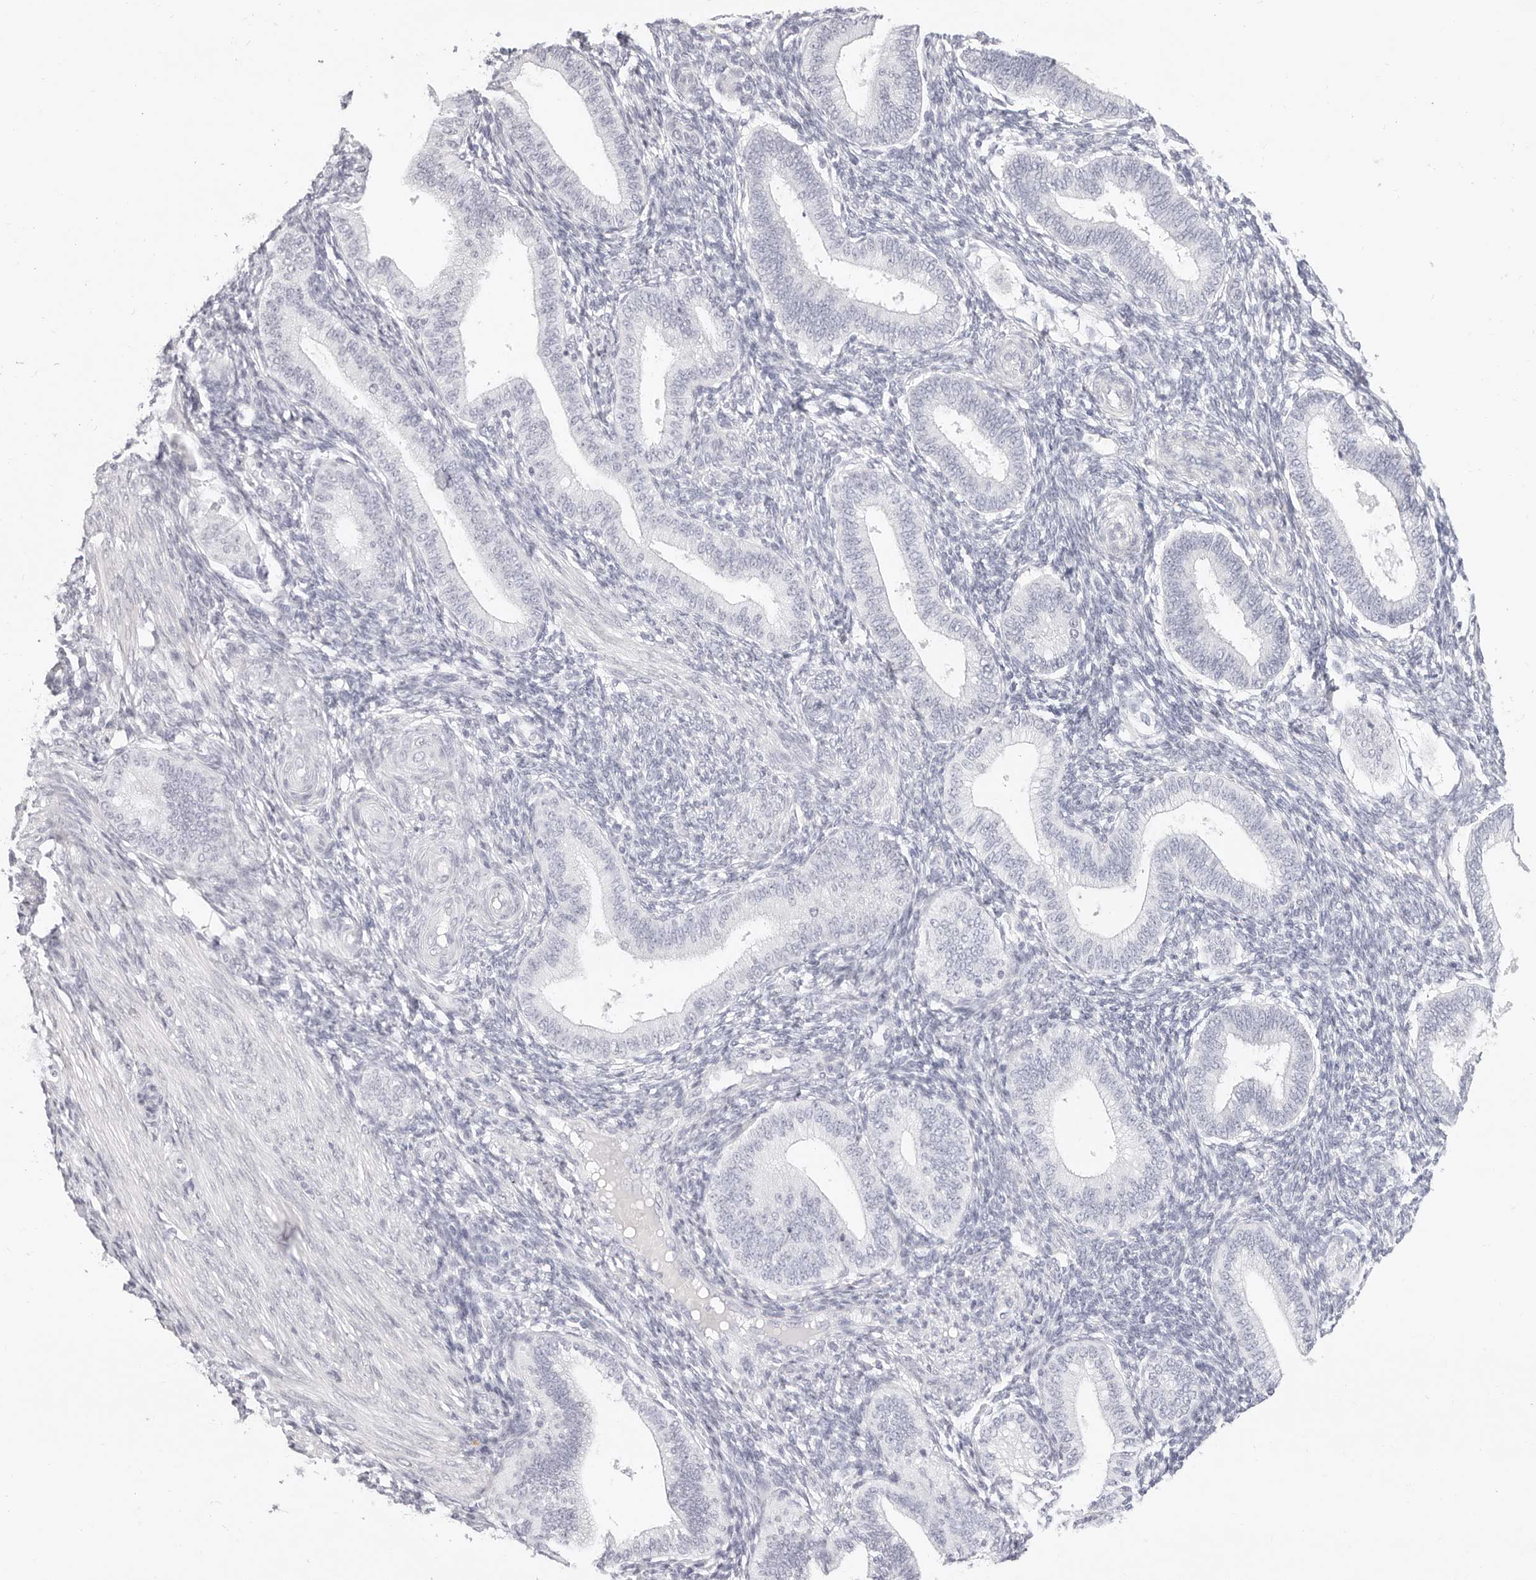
{"staining": {"intensity": "negative", "quantity": "none", "location": "none"}, "tissue": "endometrium", "cell_type": "Cells in endometrial stroma", "image_type": "normal", "snomed": [{"axis": "morphology", "description": "Normal tissue, NOS"}, {"axis": "topography", "description": "Endometrium"}], "caption": "IHC of benign human endometrium reveals no staining in cells in endometrial stroma. (Brightfield microscopy of DAB IHC at high magnification).", "gene": "CAMP", "patient": {"sex": "female", "age": 39}}